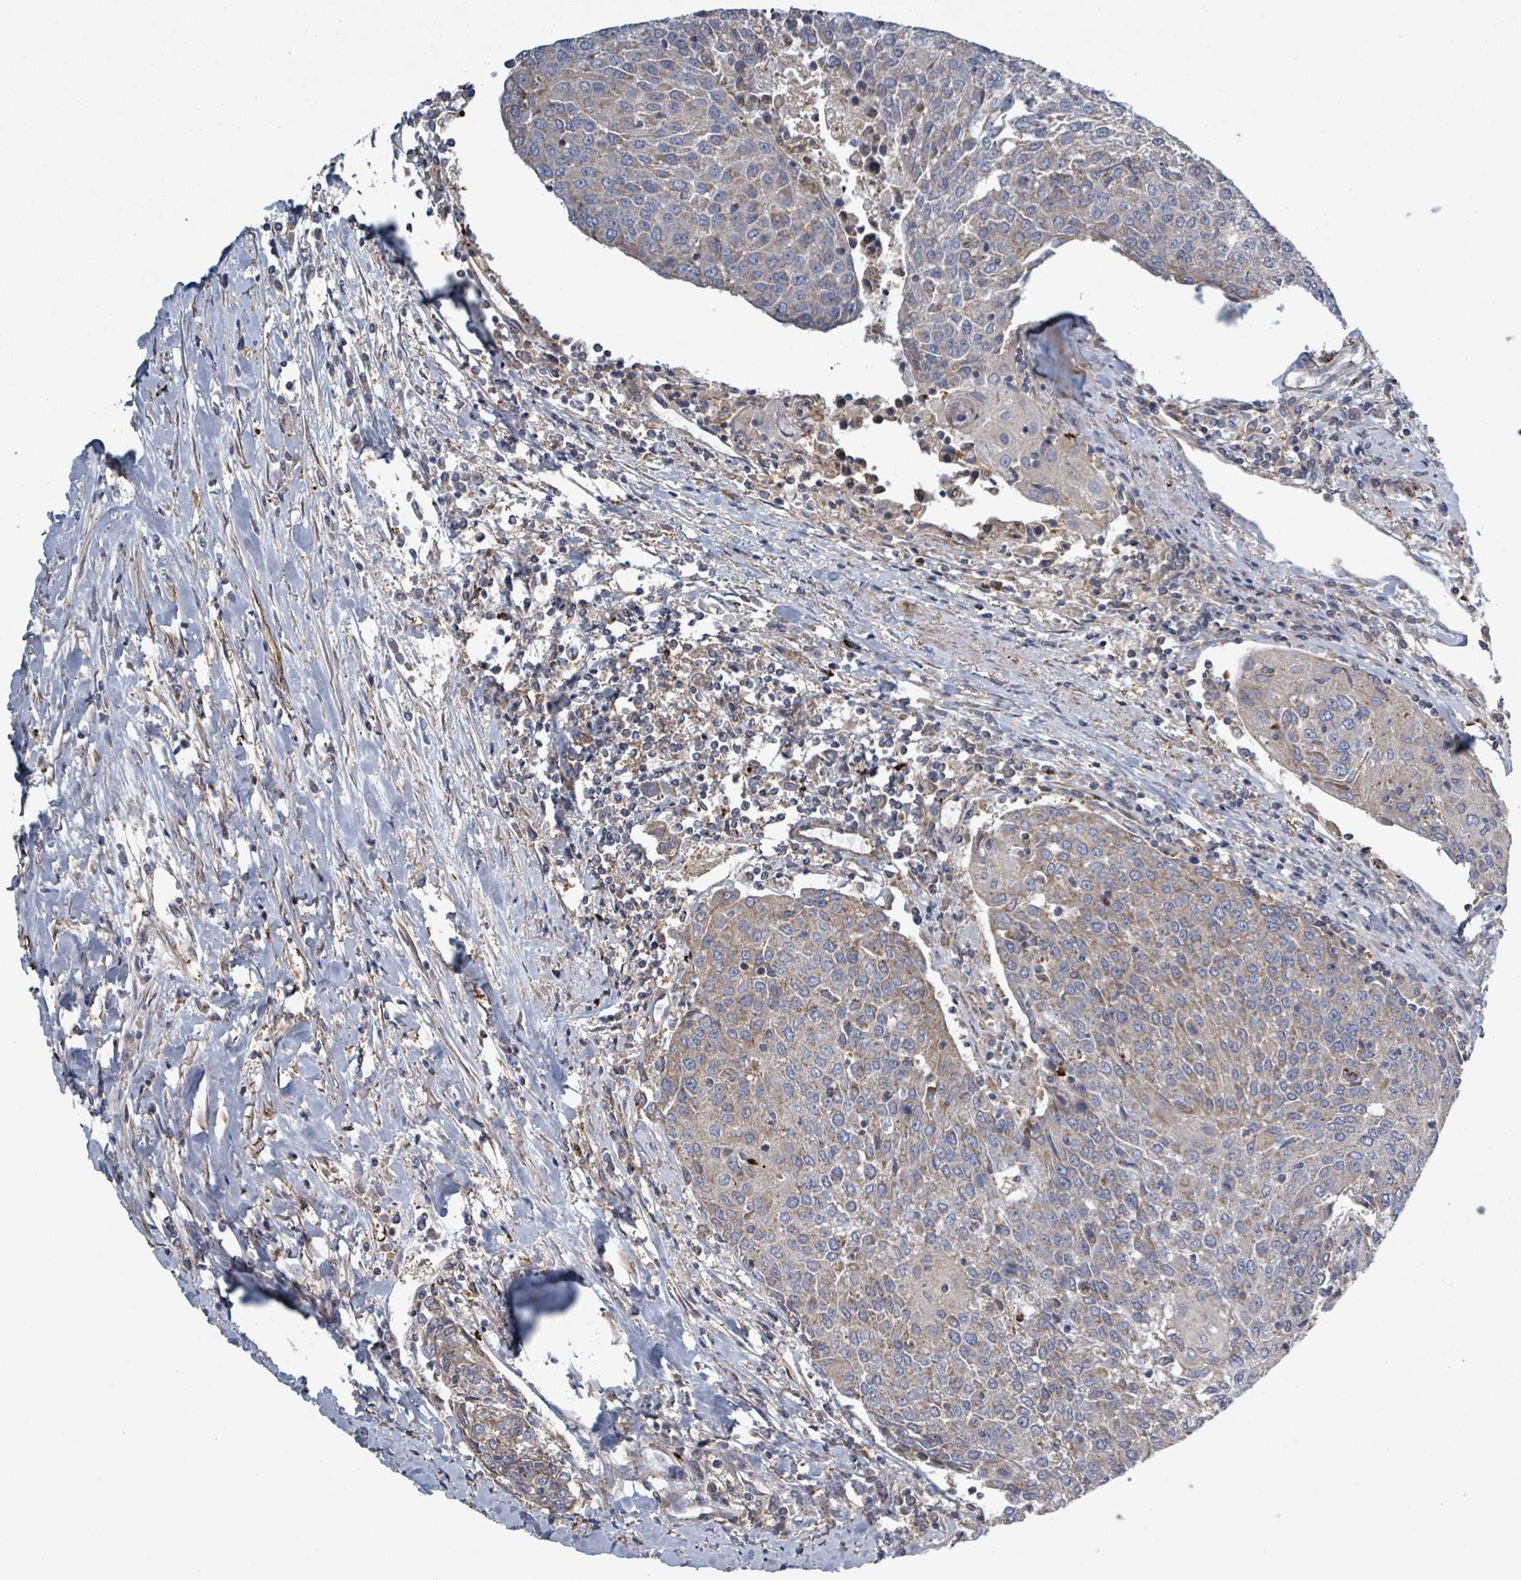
{"staining": {"intensity": "weak", "quantity": "25%-75%", "location": "cytoplasmic/membranous"}, "tissue": "urothelial cancer", "cell_type": "Tumor cells", "image_type": "cancer", "snomed": [{"axis": "morphology", "description": "Urothelial carcinoma, High grade"}, {"axis": "topography", "description": "Urinary bladder"}], "caption": "An immunohistochemistry image of neoplastic tissue is shown. Protein staining in brown shows weak cytoplasmic/membranous positivity in urothelial carcinoma (high-grade) within tumor cells.", "gene": "ADCK1", "patient": {"sex": "female", "age": 85}}